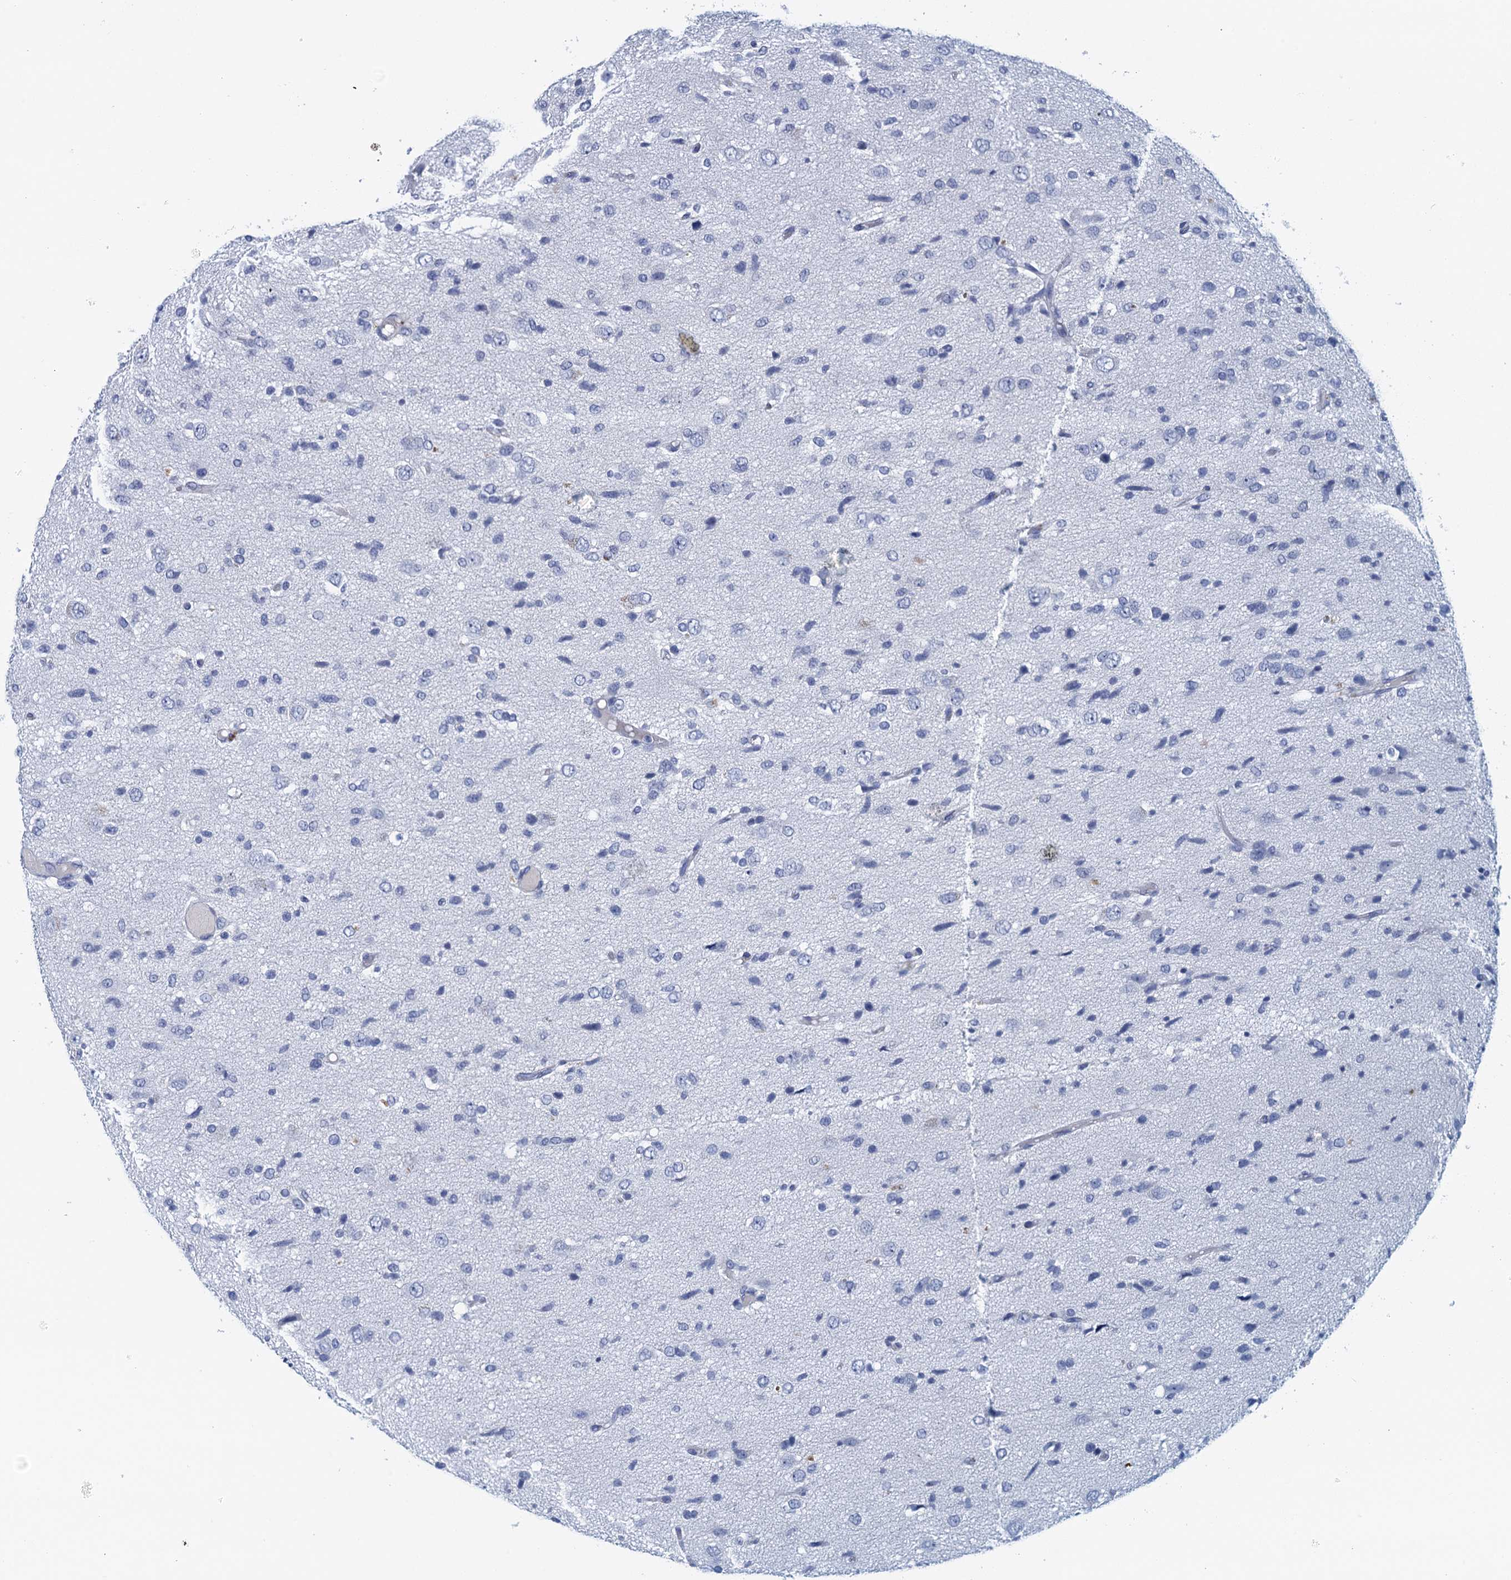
{"staining": {"intensity": "negative", "quantity": "none", "location": "none"}, "tissue": "glioma", "cell_type": "Tumor cells", "image_type": "cancer", "snomed": [{"axis": "morphology", "description": "Glioma, malignant, High grade"}, {"axis": "topography", "description": "Brain"}], "caption": "High magnification brightfield microscopy of malignant high-grade glioma stained with DAB (brown) and counterstained with hematoxylin (blue): tumor cells show no significant positivity. The staining is performed using DAB brown chromogen with nuclei counter-stained in using hematoxylin.", "gene": "CYP51A1", "patient": {"sex": "female", "age": 59}}